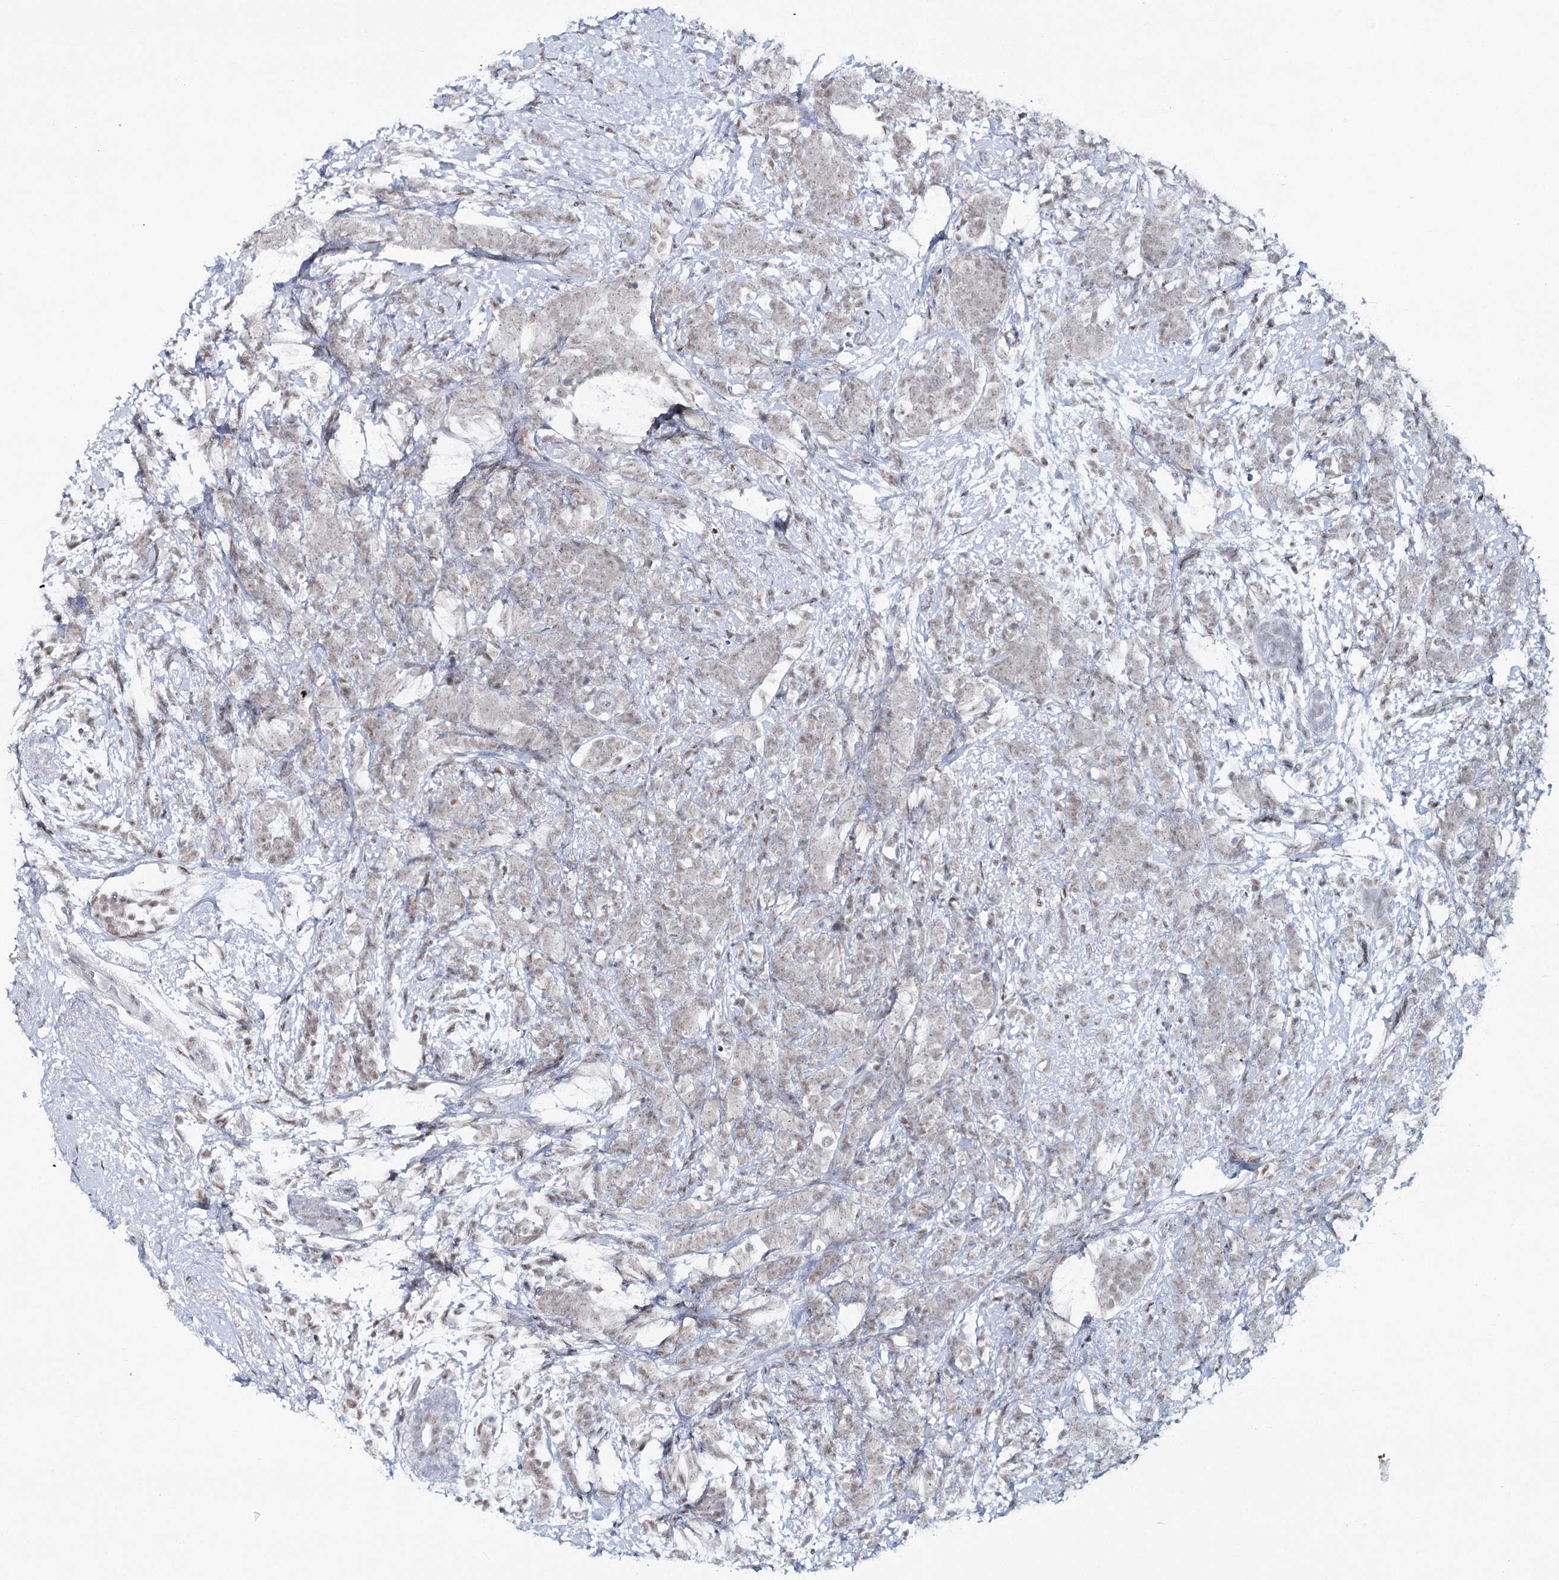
{"staining": {"intensity": "weak", "quantity": ">75%", "location": "nuclear"}, "tissue": "breast cancer", "cell_type": "Tumor cells", "image_type": "cancer", "snomed": [{"axis": "morphology", "description": "Lobular carcinoma"}, {"axis": "topography", "description": "Breast"}], "caption": "This photomicrograph displays immunohistochemistry (IHC) staining of breast lobular carcinoma, with low weak nuclear expression in approximately >75% of tumor cells.", "gene": "ZC3H8", "patient": {"sex": "female", "age": 58}}